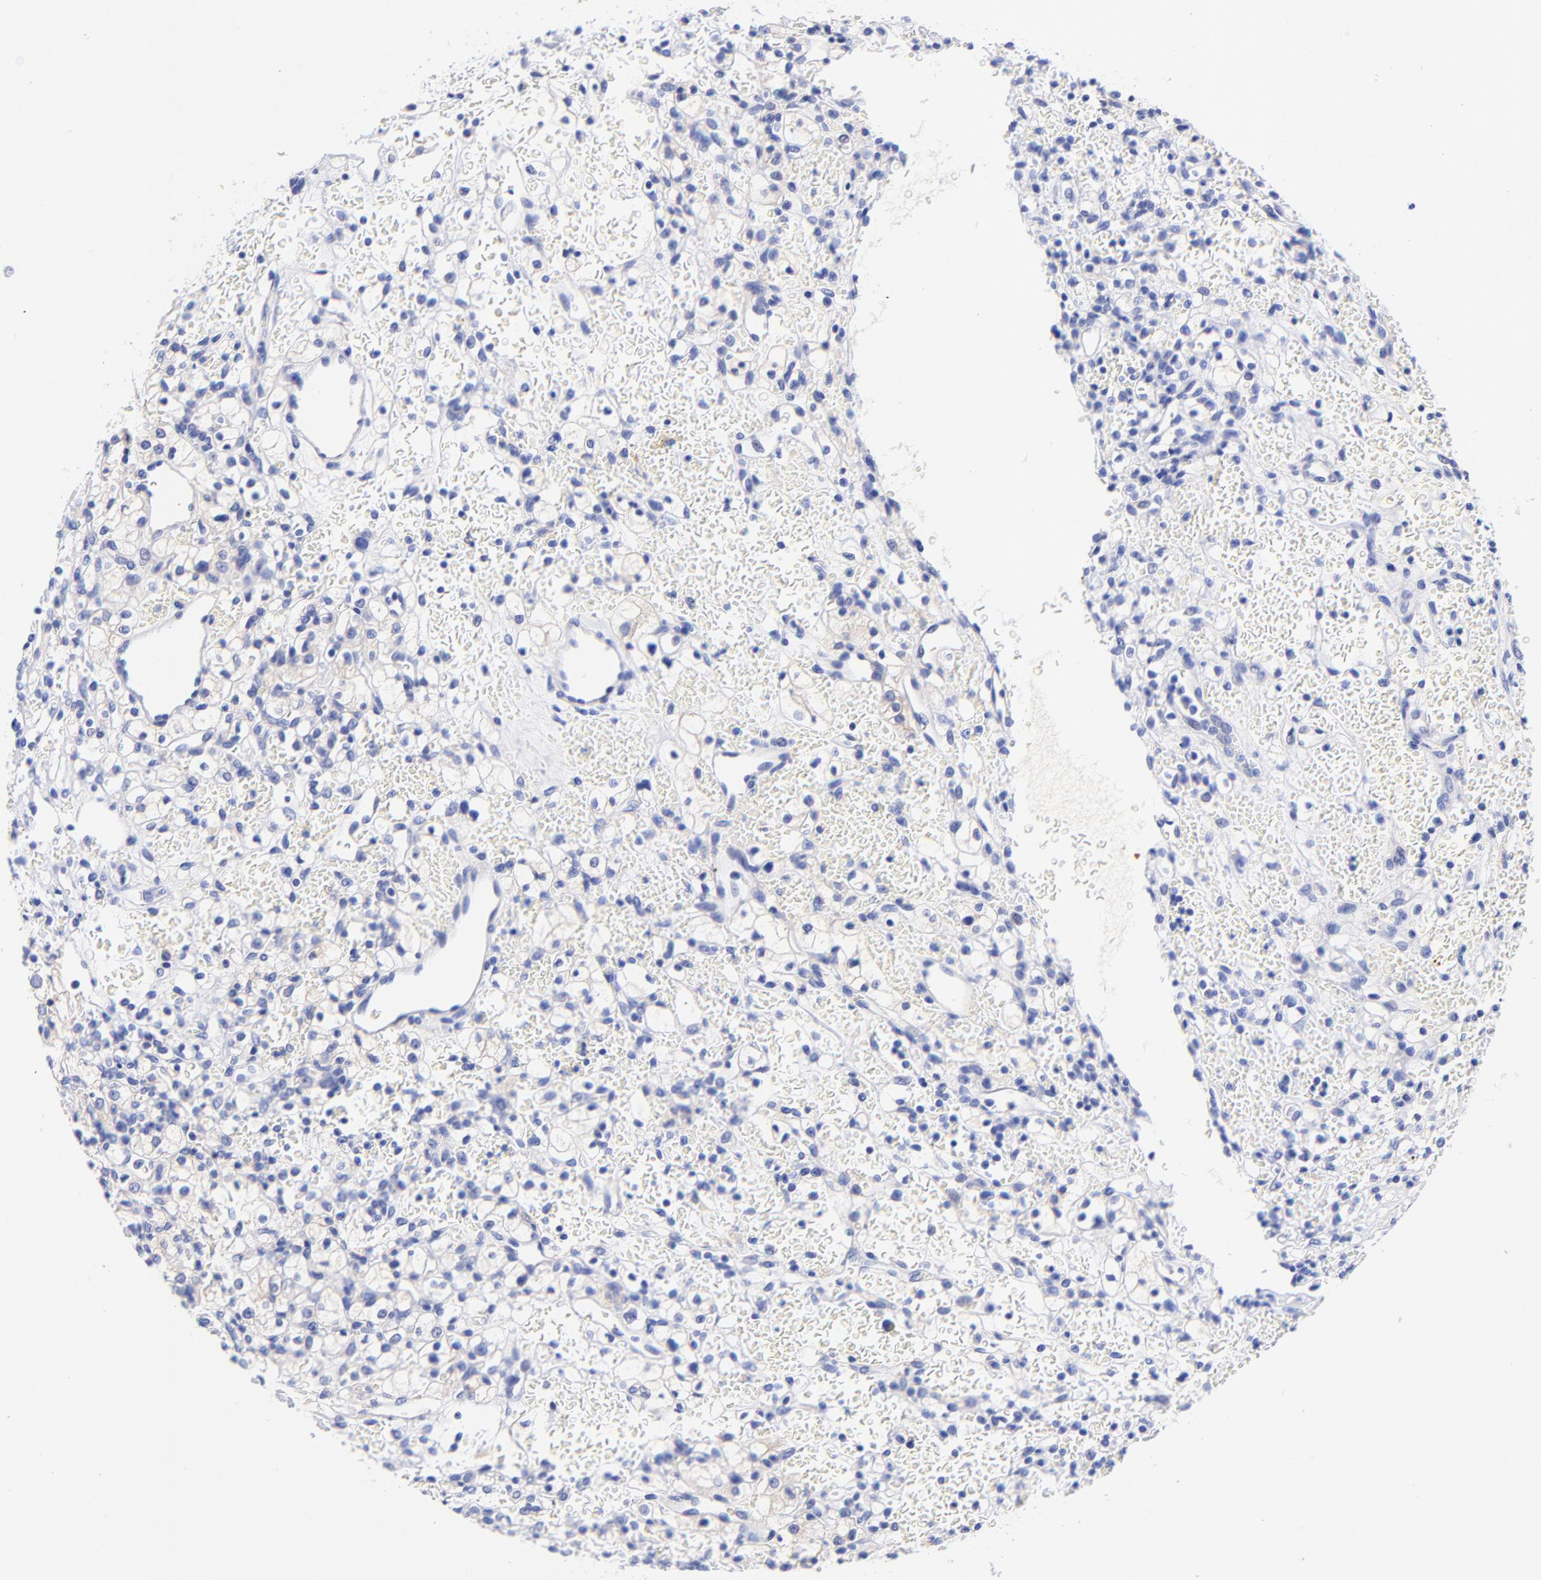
{"staining": {"intensity": "negative", "quantity": "none", "location": "none"}, "tissue": "renal cancer", "cell_type": "Tumor cells", "image_type": "cancer", "snomed": [{"axis": "morphology", "description": "Adenocarcinoma, NOS"}, {"axis": "topography", "description": "Kidney"}], "caption": "There is no significant expression in tumor cells of renal cancer (adenocarcinoma).", "gene": "GPHN", "patient": {"sex": "female", "age": 62}}